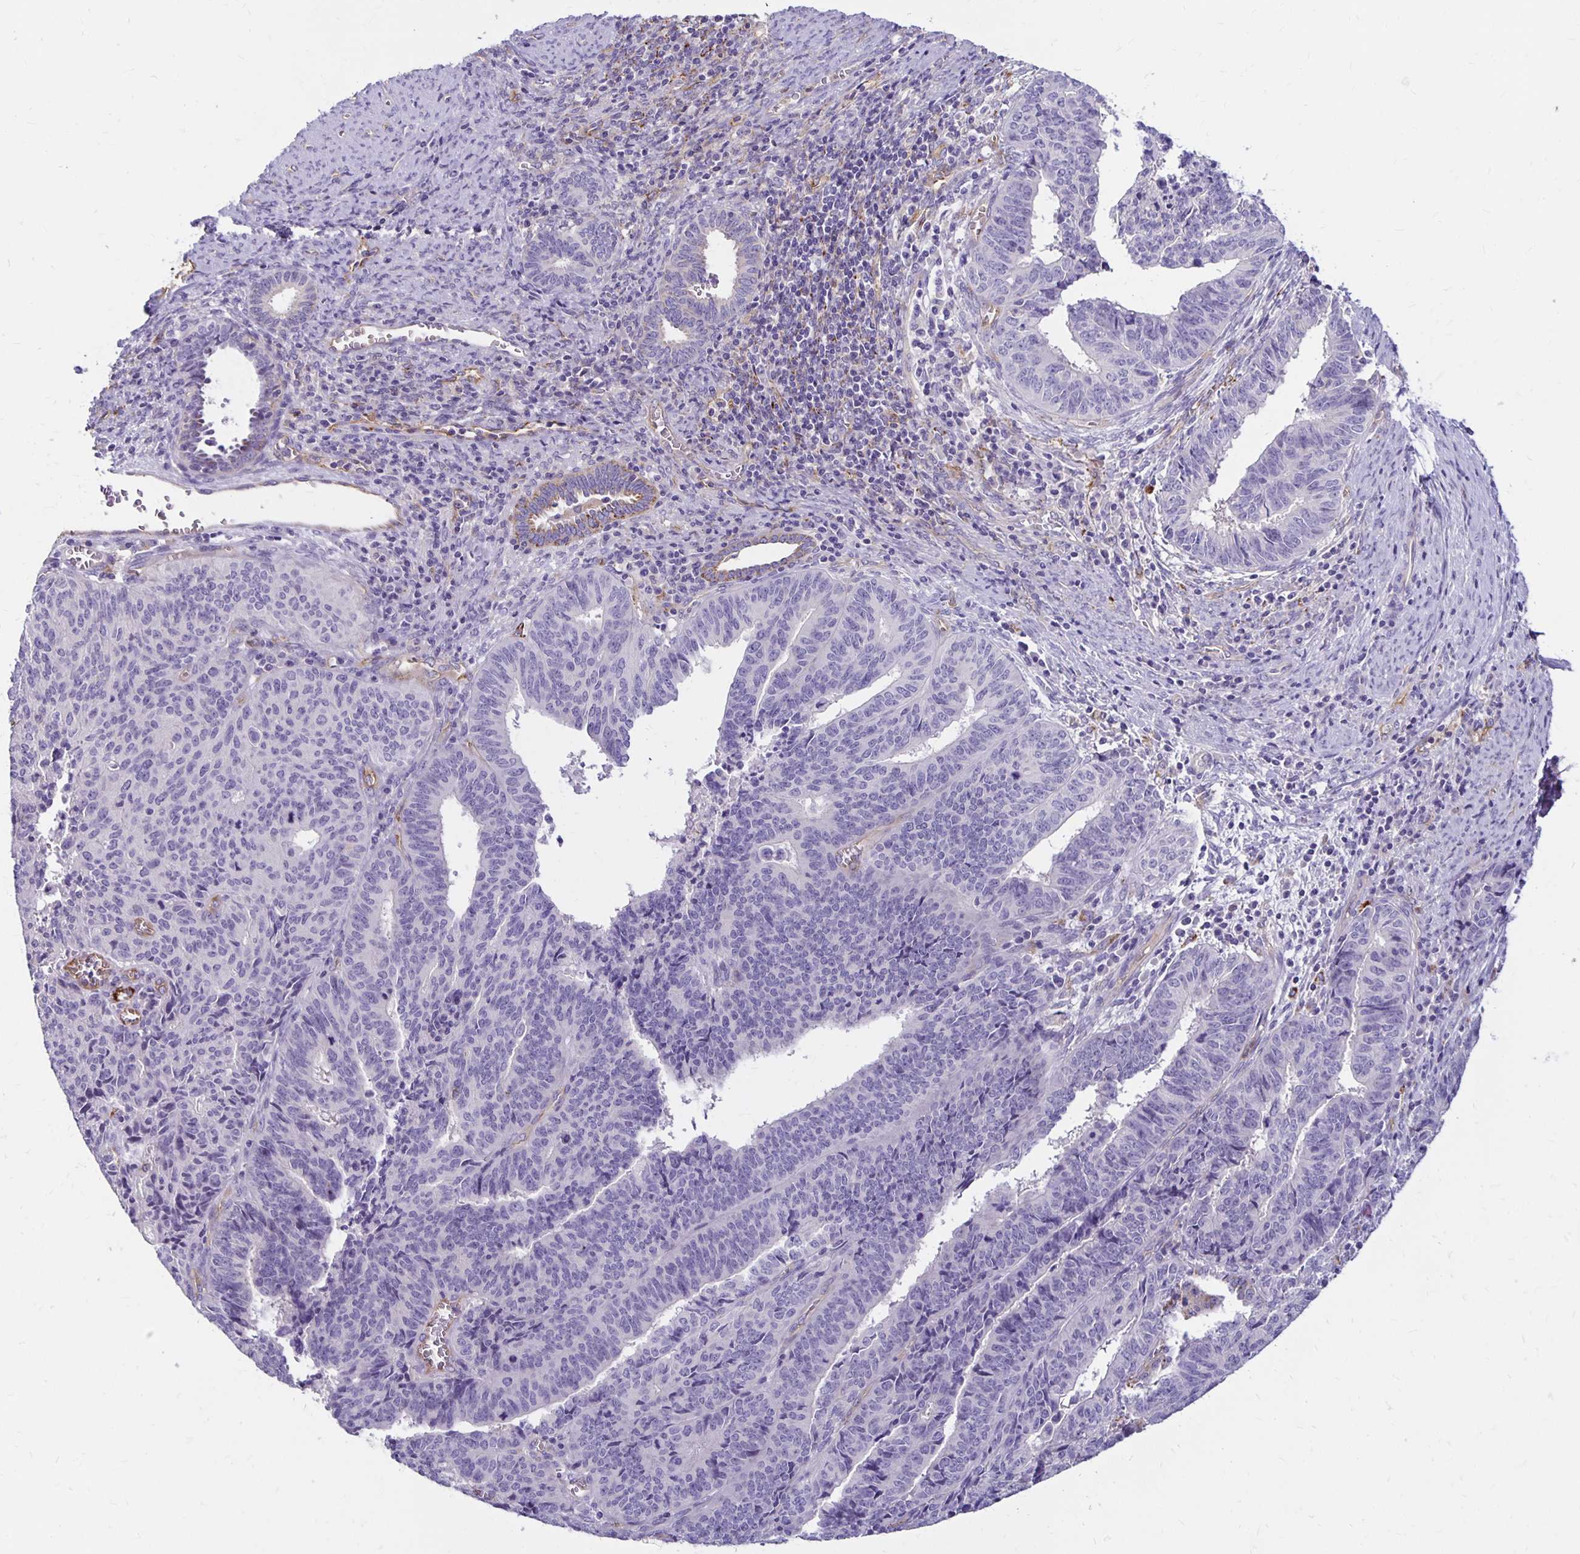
{"staining": {"intensity": "negative", "quantity": "none", "location": "none"}, "tissue": "endometrial cancer", "cell_type": "Tumor cells", "image_type": "cancer", "snomed": [{"axis": "morphology", "description": "Adenocarcinoma, NOS"}, {"axis": "topography", "description": "Endometrium"}], "caption": "A histopathology image of endometrial adenocarcinoma stained for a protein displays no brown staining in tumor cells. The staining is performed using DAB brown chromogen with nuclei counter-stained in using hematoxylin.", "gene": "TTYH1", "patient": {"sex": "female", "age": 65}}